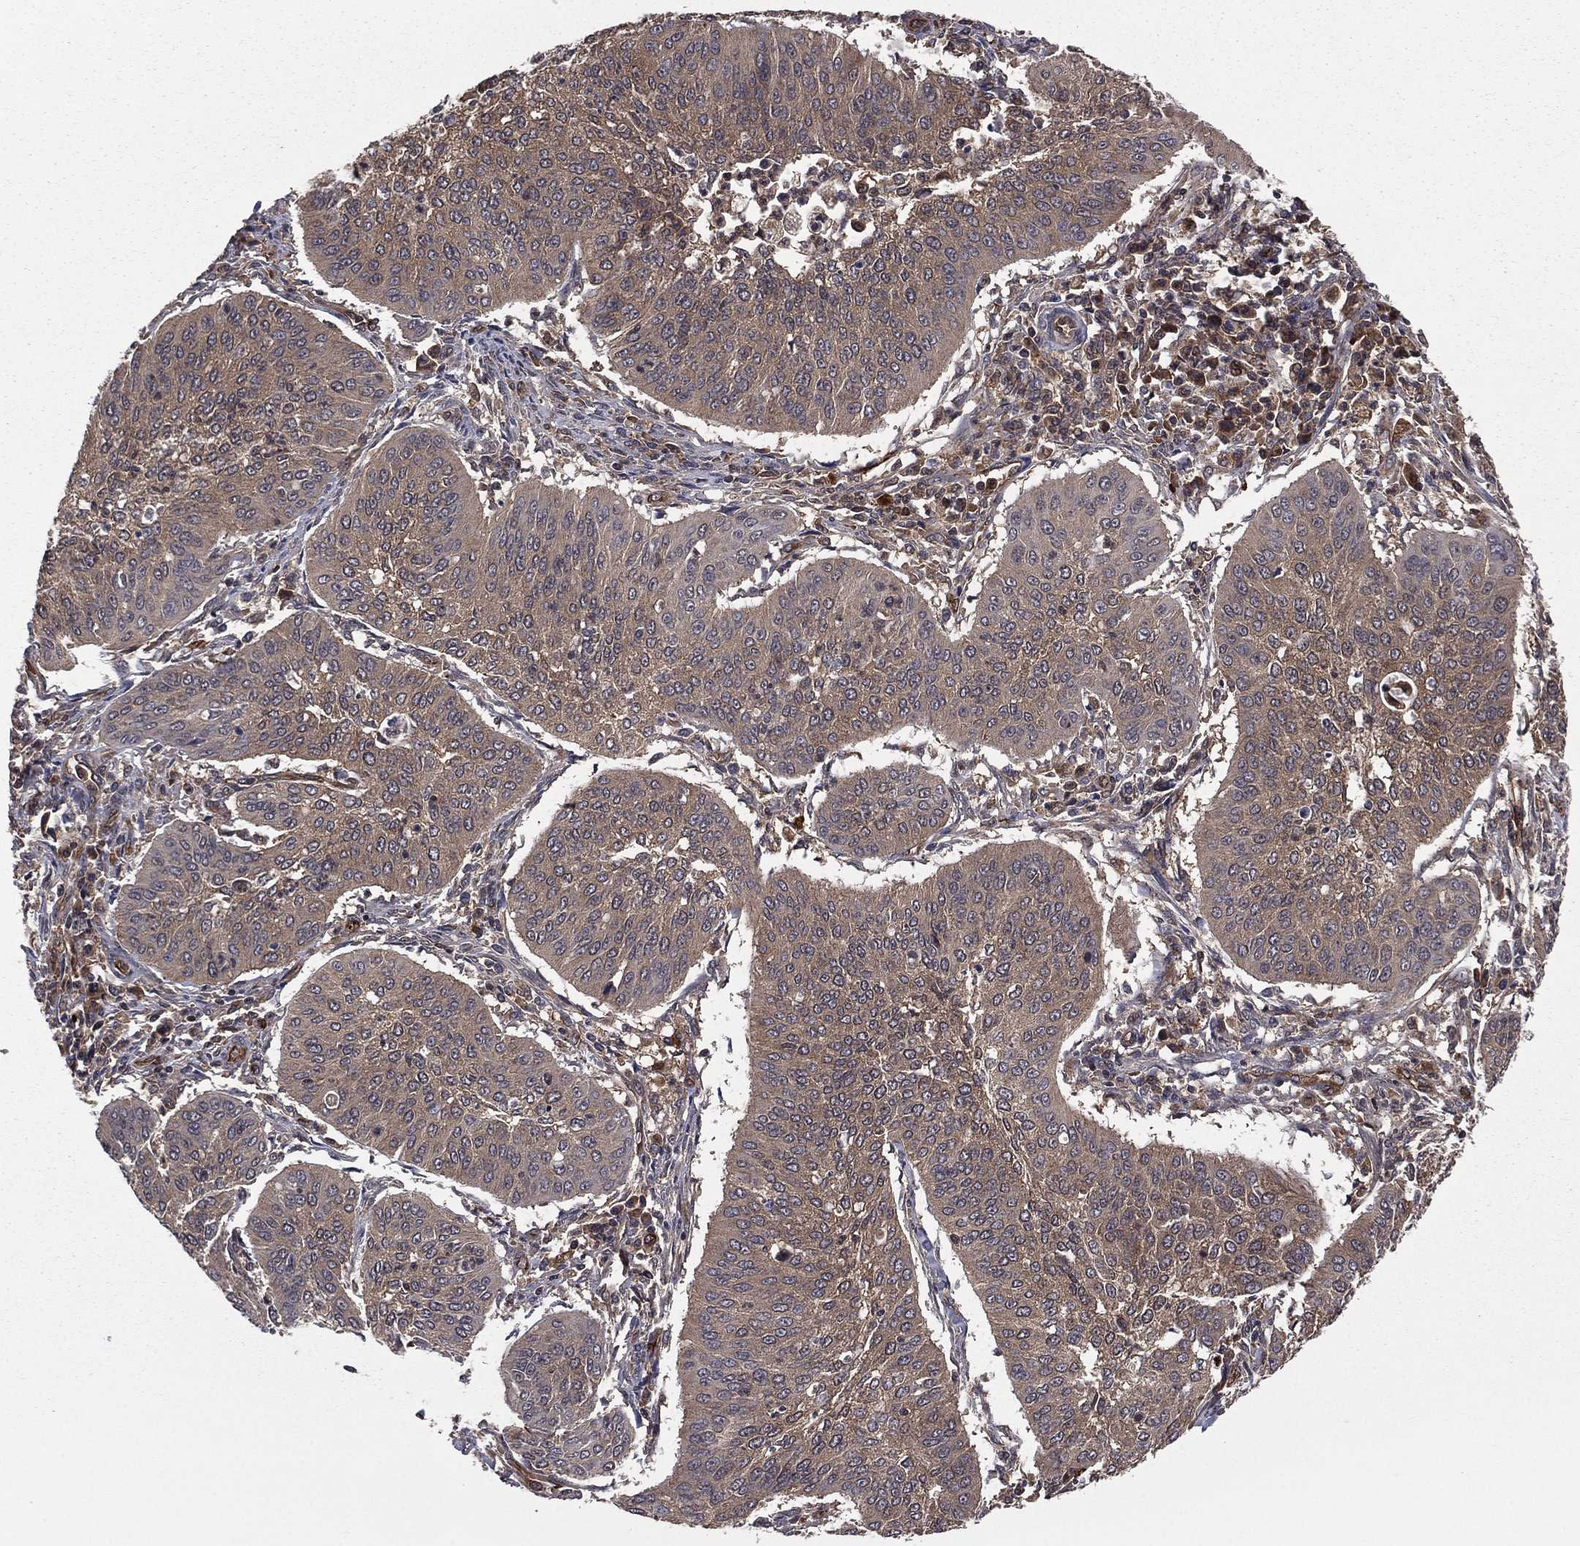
{"staining": {"intensity": "moderate", "quantity": "25%-75%", "location": "cytoplasmic/membranous"}, "tissue": "cervical cancer", "cell_type": "Tumor cells", "image_type": "cancer", "snomed": [{"axis": "morphology", "description": "Normal tissue, NOS"}, {"axis": "morphology", "description": "Squamous cell carcinoma, NOS"}, {"axis": "topography", "description": "Cervix"}], "caption": "Protein staining exhibits moderate cytoplasmic/membranous staining in approximately 25%-75% of tumor cells in cervical cancer (squamous cell carcinoma).", "gene": "CERT1", "patient": {"sex": "female", "age": 39}}